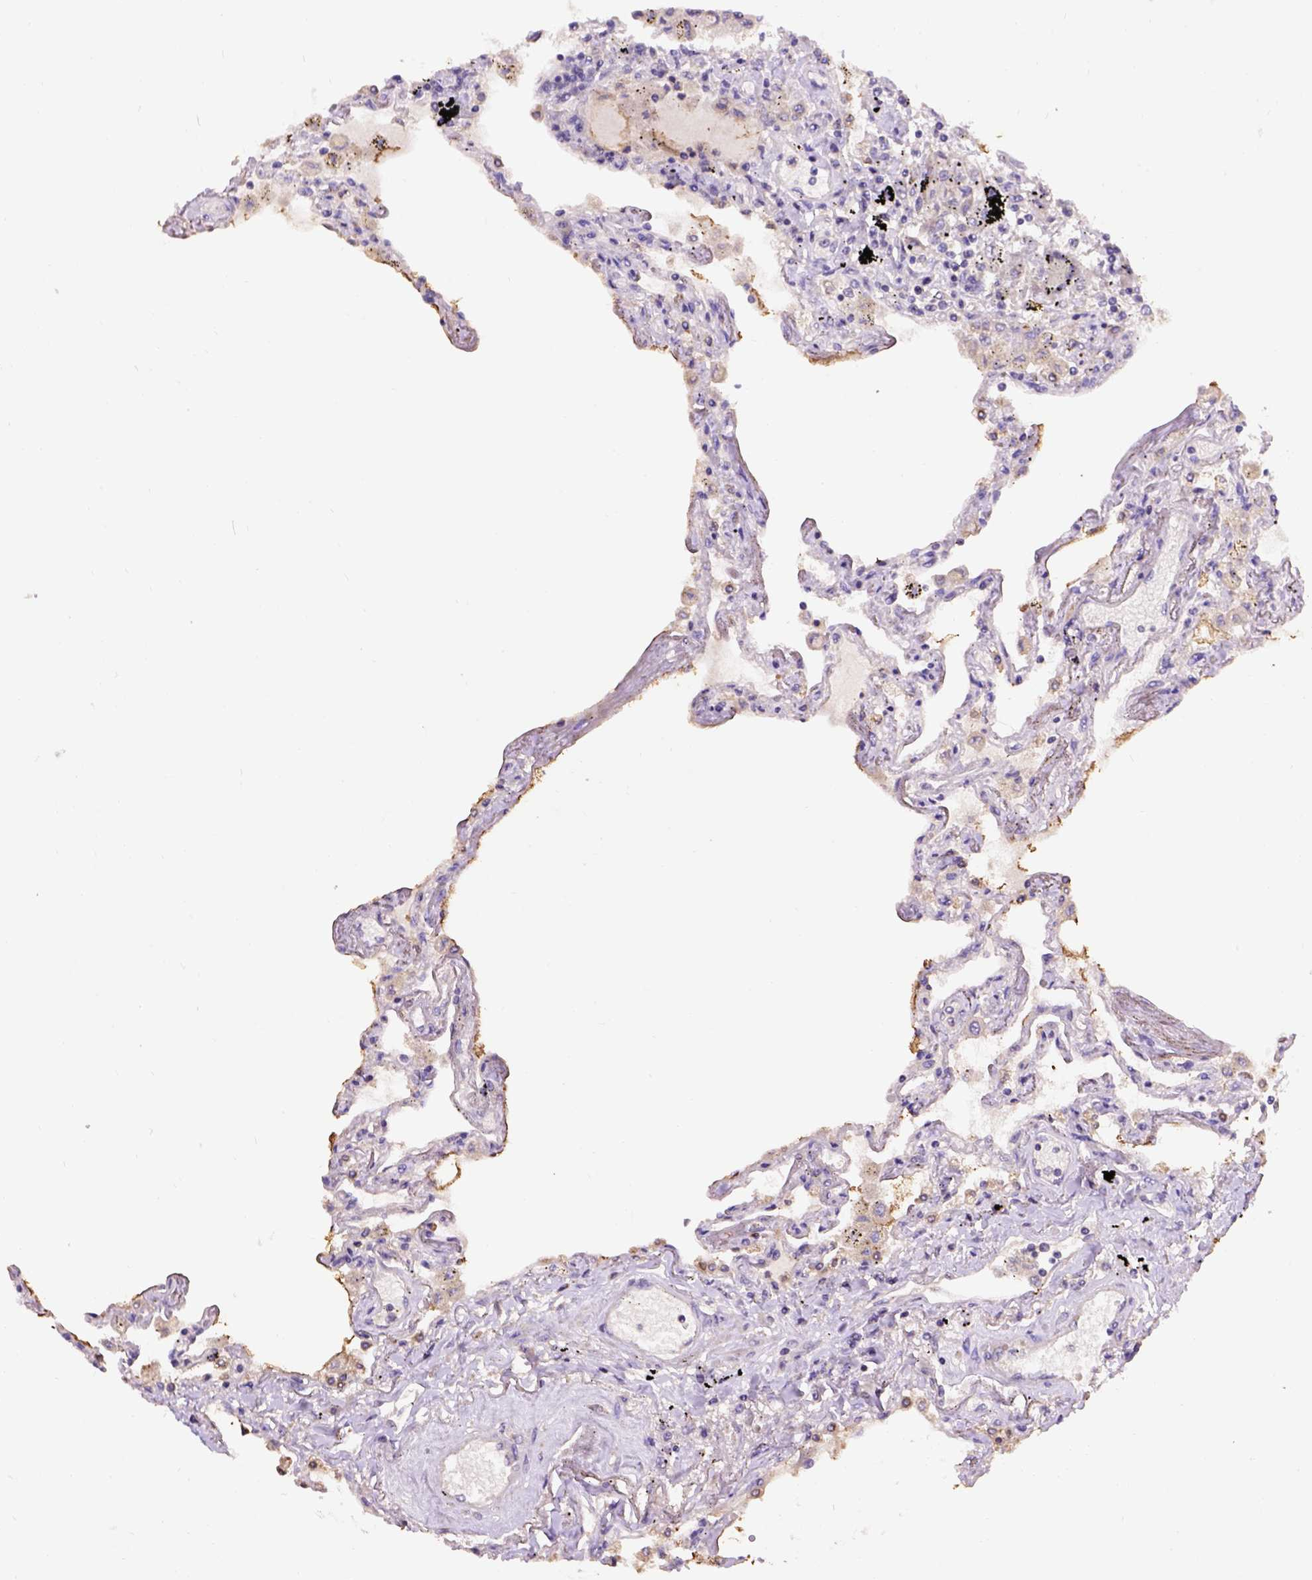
{"staining": {"intensity": "moderate", "quantity": "<25%", "location": "cytoplasmic/membranous"}, "tissue": "lung", "cell_type": "Alveolar cells", "image_type": "normal", "snomed": [{"axis": "morphology", "description": "Normal tissue, NOS"}, {"axis": "morphology", "description": "Adenocarcinoma, NOS"}, {"axis": "topography", "description": "Cartilage tissue"}, {"axis": "topography", "description": "Lung"}], "caption": "Immunohistochemistry histopathology image of unremarkable lung: human lung stained using immunohistochemistry (IHC) reveals low levels of moderate protein expression localized specifically in the cytoplasmic/membranous of alveolar cells, appearing as a cytoplasmic/membranous brown color.", "gene": "KBTBD8", "patient": {"sex": "female", "age": 67}}